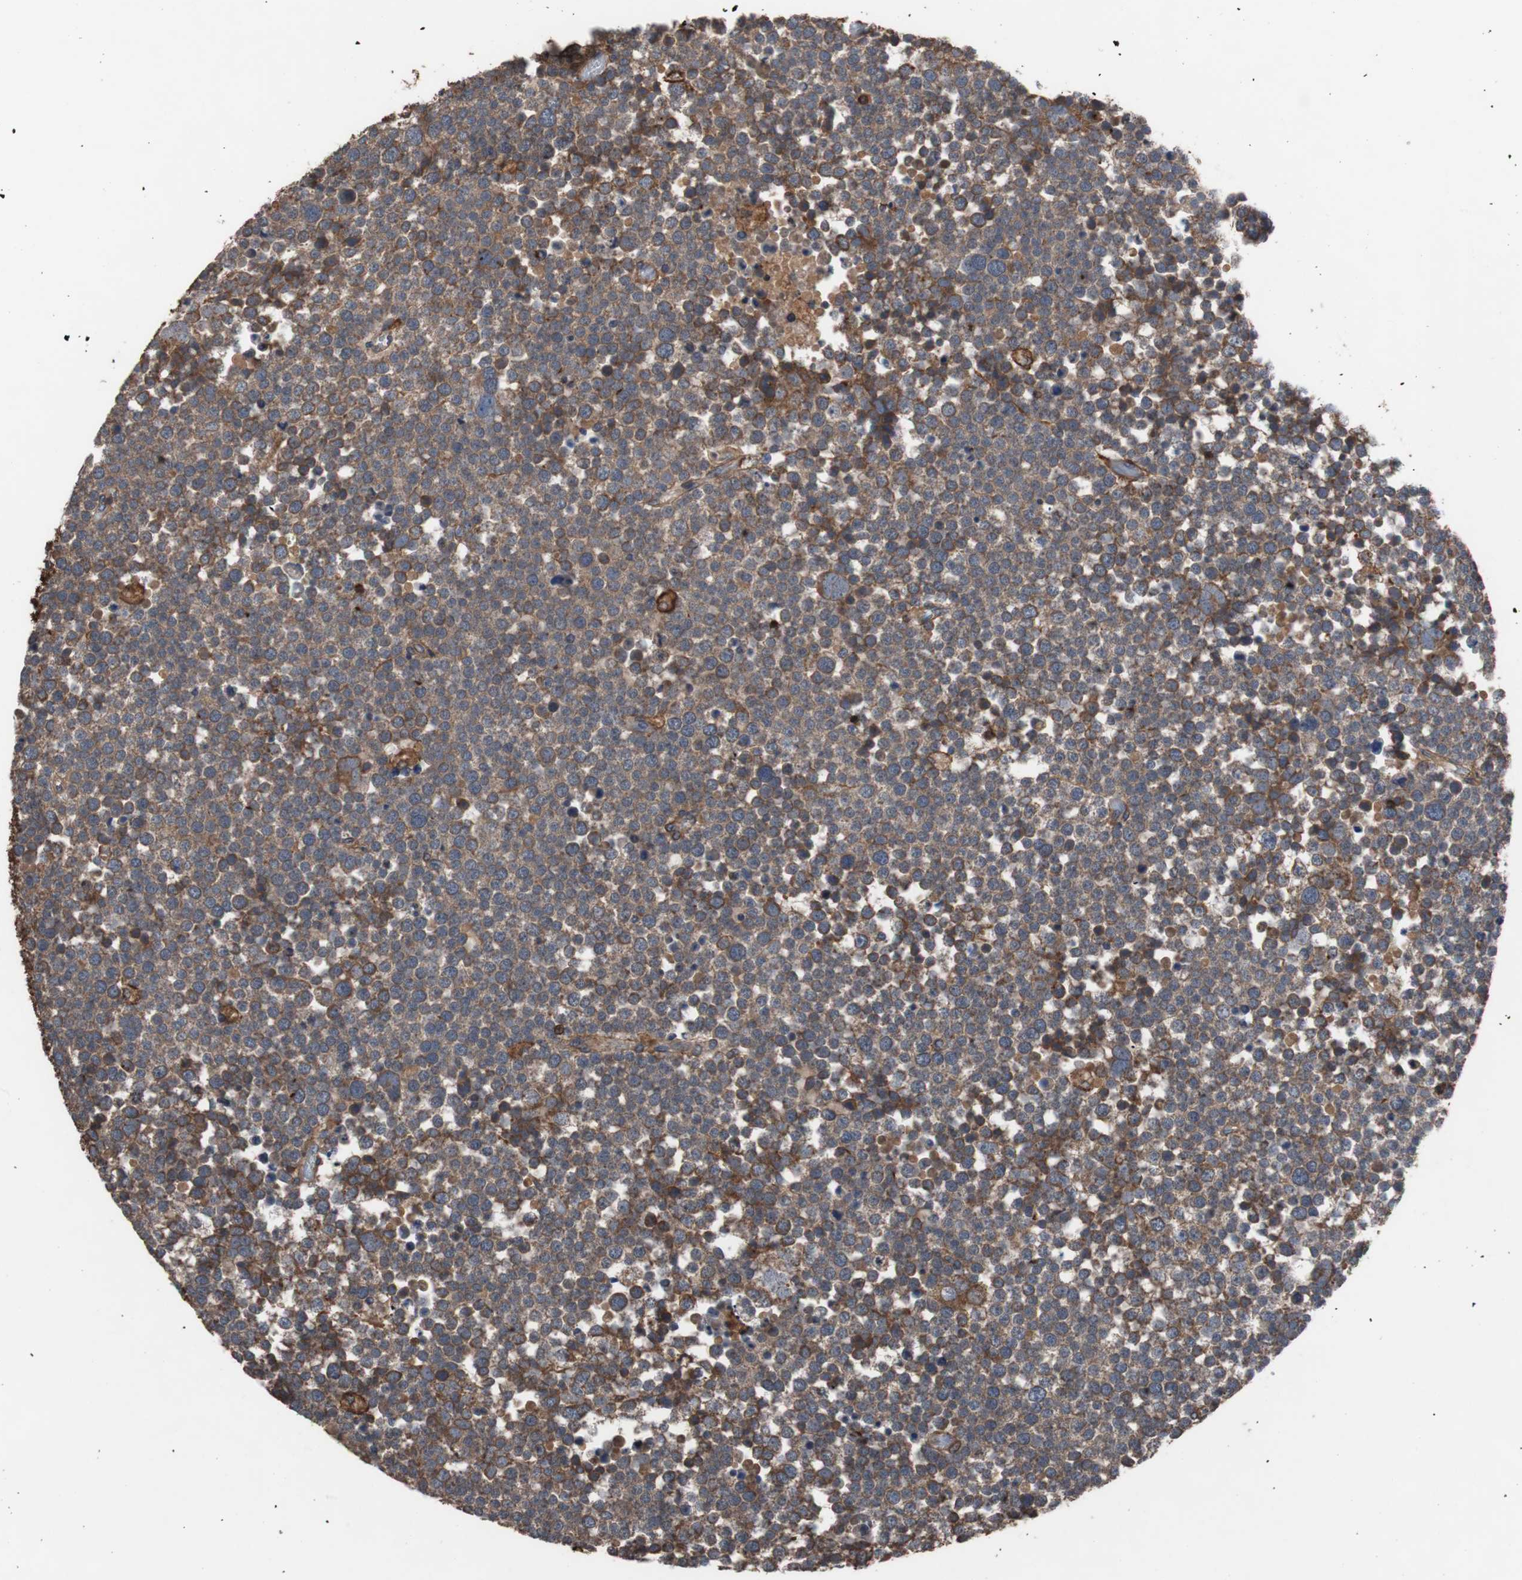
{"staining": {"intensity": "moderate", "quantity": "<25%", "location": "cytoplasmic/membranous"}, "tissue": "testis cancer", "cell_type": "Tumor cells", "image_type": "cancer", "snomed": [{"axis": "morphology", "description": "Seminoma, NOS"}, {"axis": "topography", "description": "Testis"}], "caption": "Moderate cytoplasmic/membranous expression is identified in approximately <25% of tumor cells in testis cancer.", "gene": "COL6A2", "patient": {"sex": "male", "age": 71}}